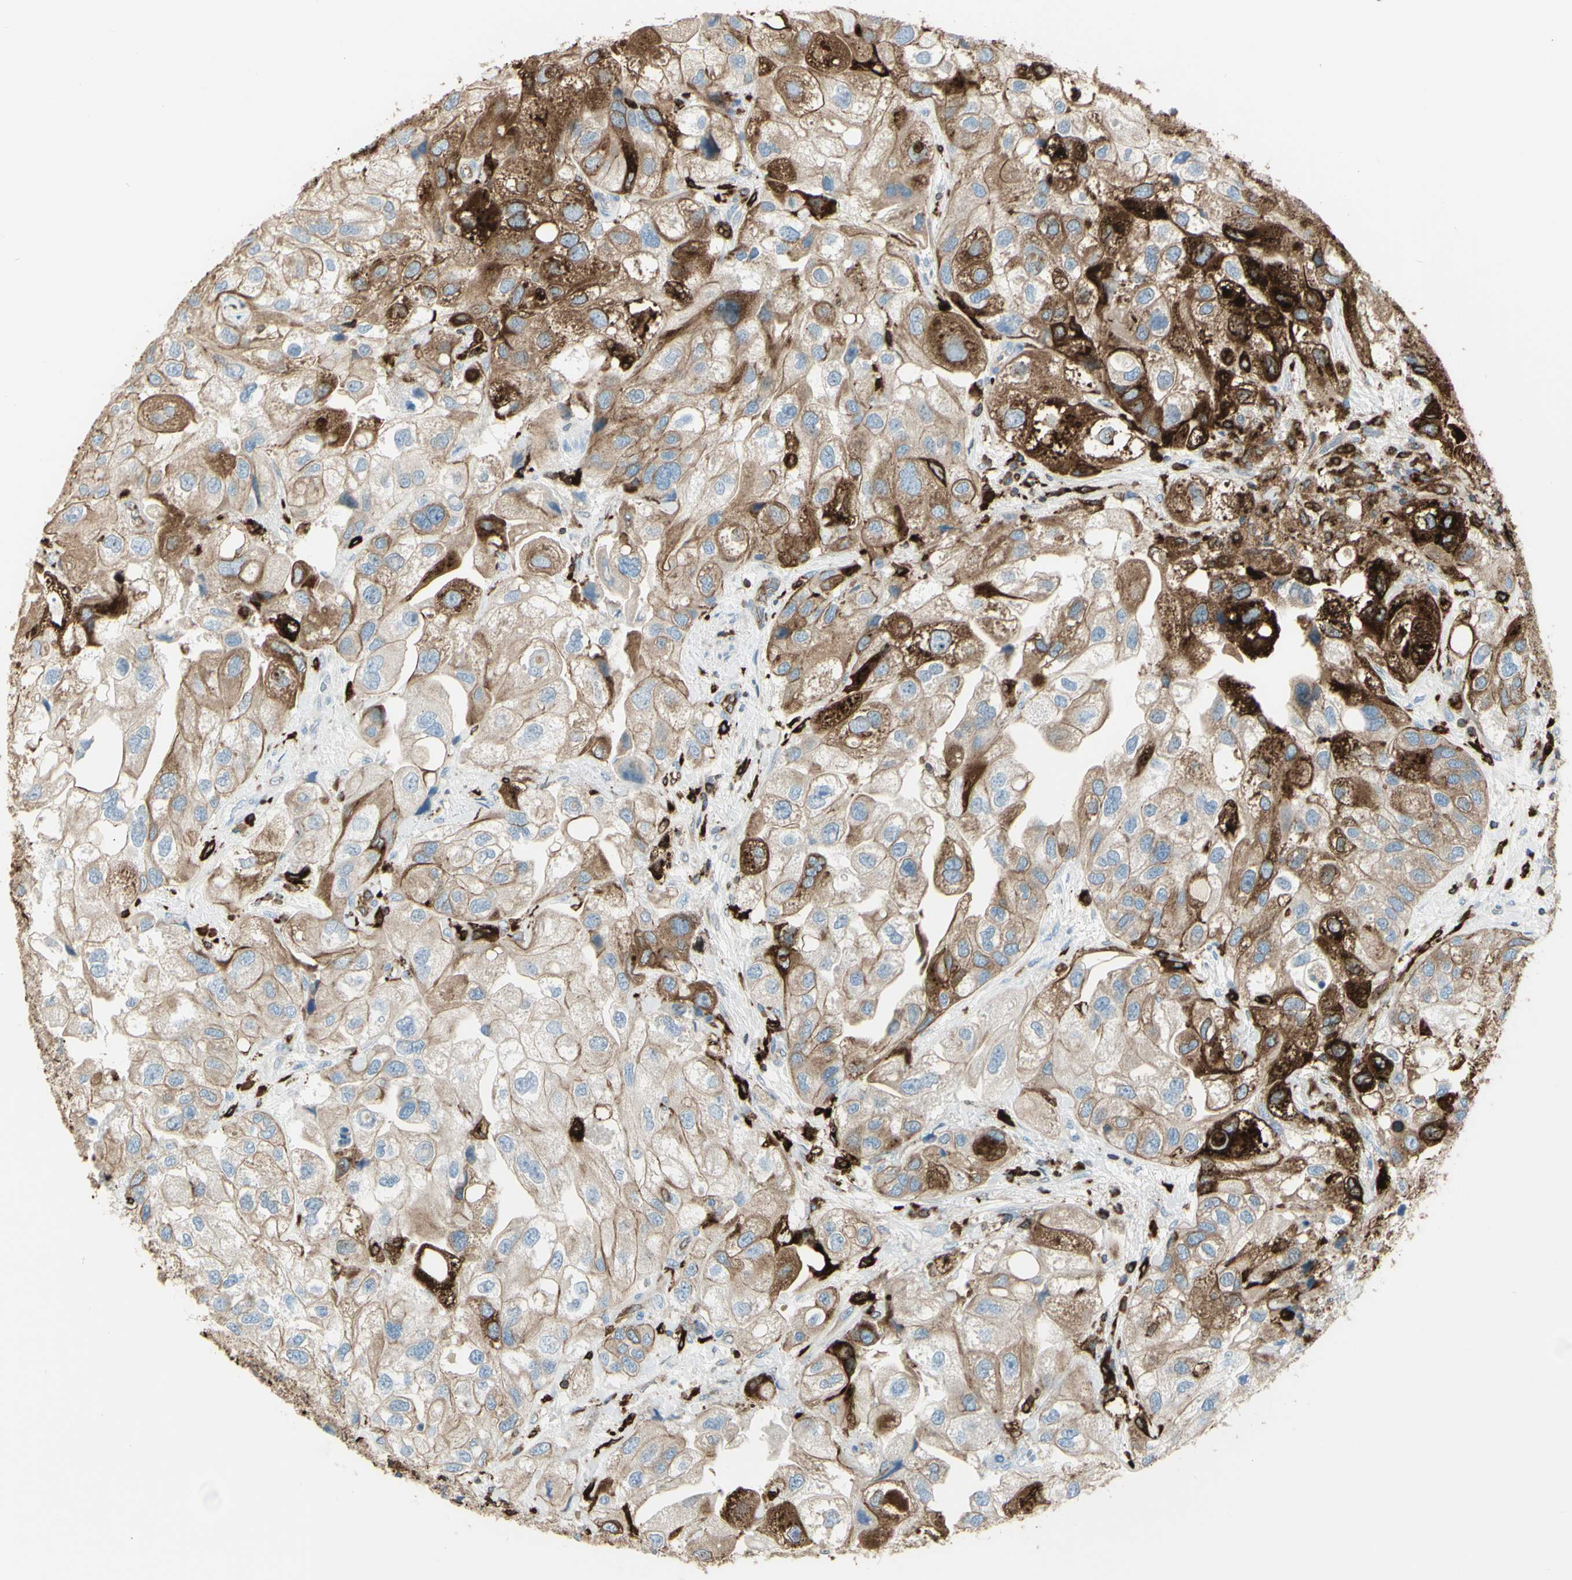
{"staining": {"intensity": "moderate", "quantity": ">75%", "location": "cytoplasmic/membranous"}, "tissue": "urothelial cancer", "cell_type": "Tumor cells", "image_type": "cancer", "snomed": [{"axis": "morphology", "description": "Urothelial carcinoma, High grade"}, {"axis": "topography", "description": "Urinary bladder"}], "caption": "Brown immunohistochemical staining in urothelial carcinoma (high-grade) demonstrates moderate cytoplasmic/membranous expression in approximately >75% of tumor cells.", "gene": "CD74", "patient": {"sex": "female", "age": 64}}